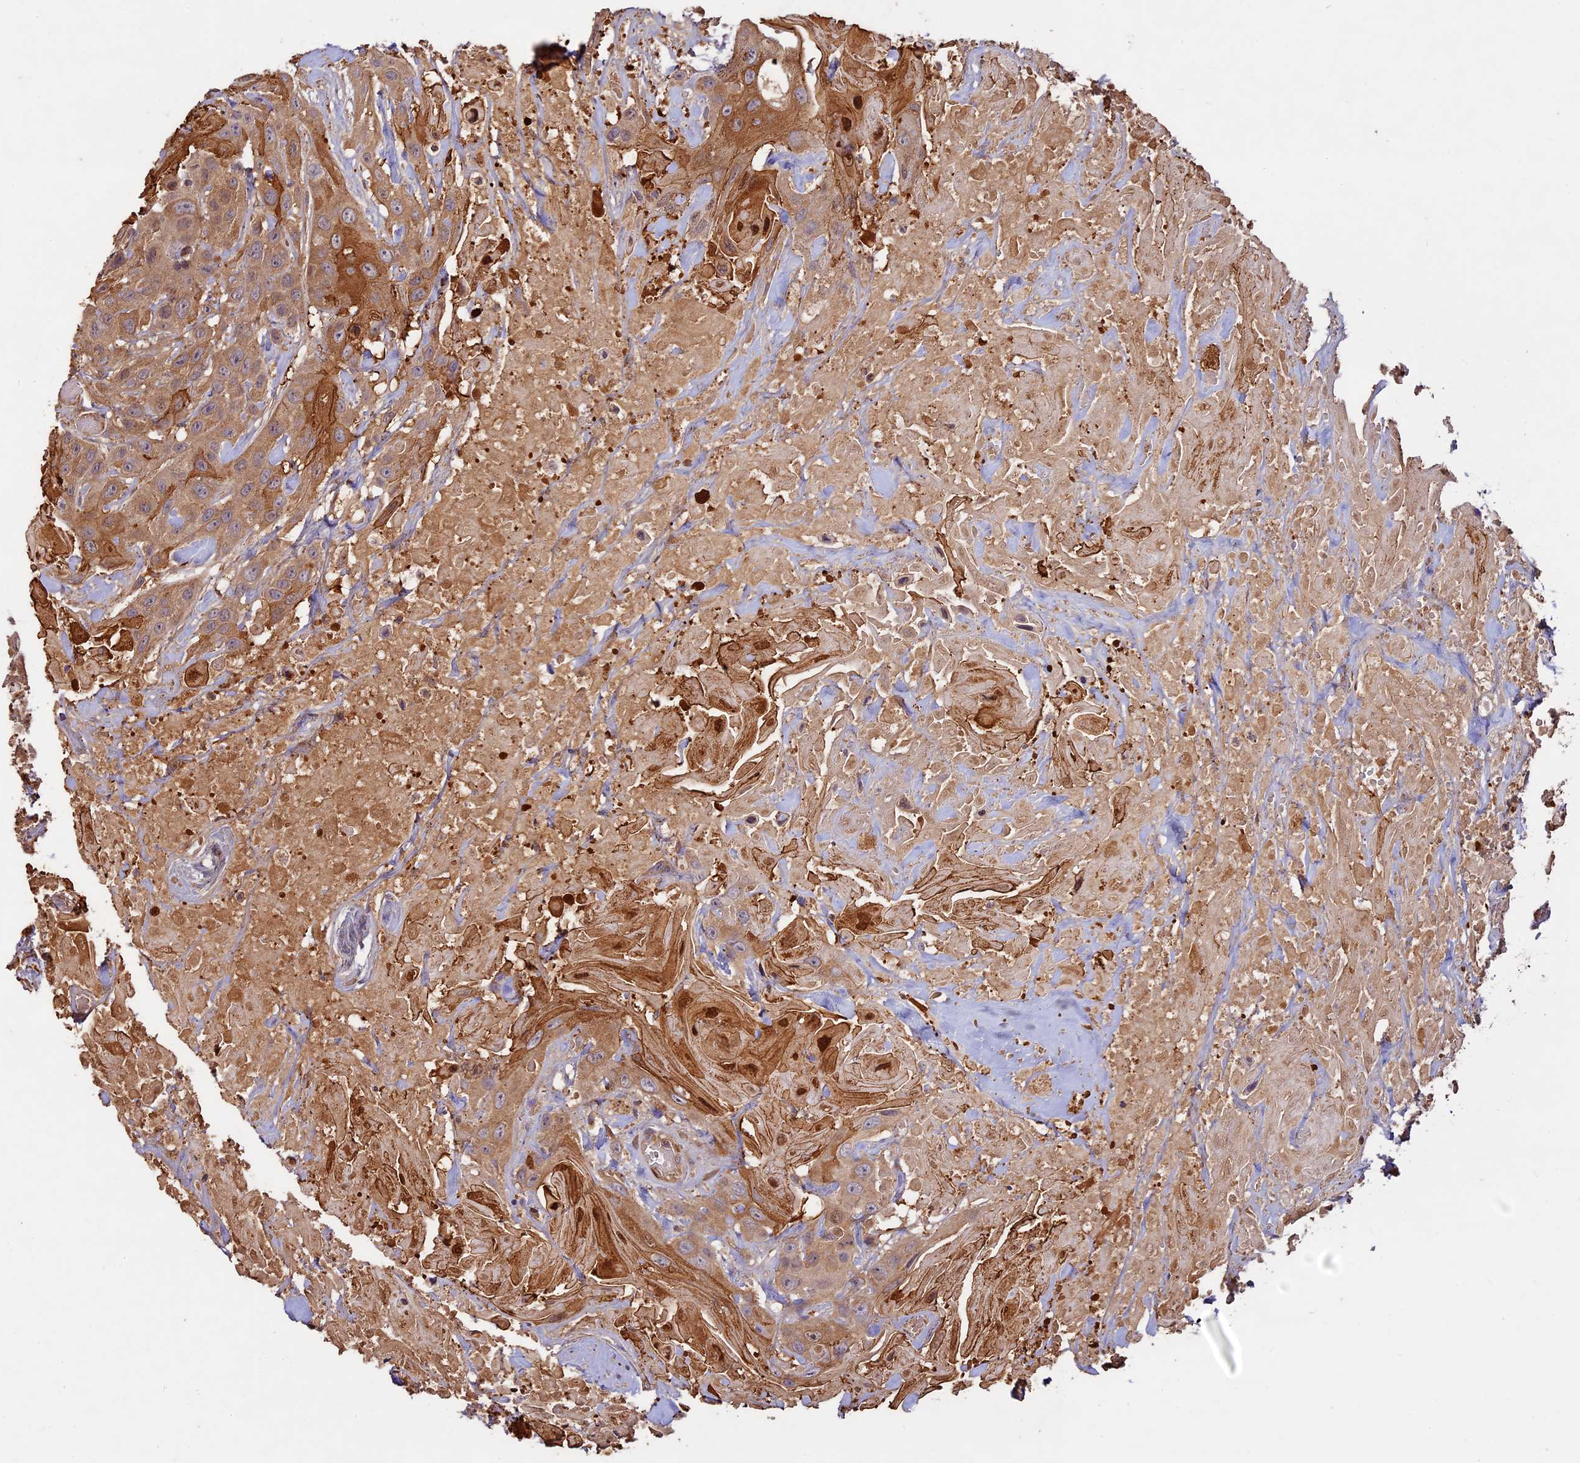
{"staining": {"intensity": "strong", "quantity": "25%-75%", "location": "cytoplasmic/membranous,nuclear"}, "tissue": "head and neck cancer", "cell_type": "Tumor cells", "image_type": "cancer", "snomed": [{"axis": "morphology", "description": "Squamous cell carcinoma, NOS"}, {"axis": "topography", "description": "Head-Neck"}], "caption": "This photomicrograph demonstrates IHC staining of human head and neck squamous cell carcinoma, with high strong cytoplasmic/membranous and nuclear expression in approximately 25%-75% of tumor cells.", "gene": "BCAS4", "patient": {"sex": "male", "age": 81}}